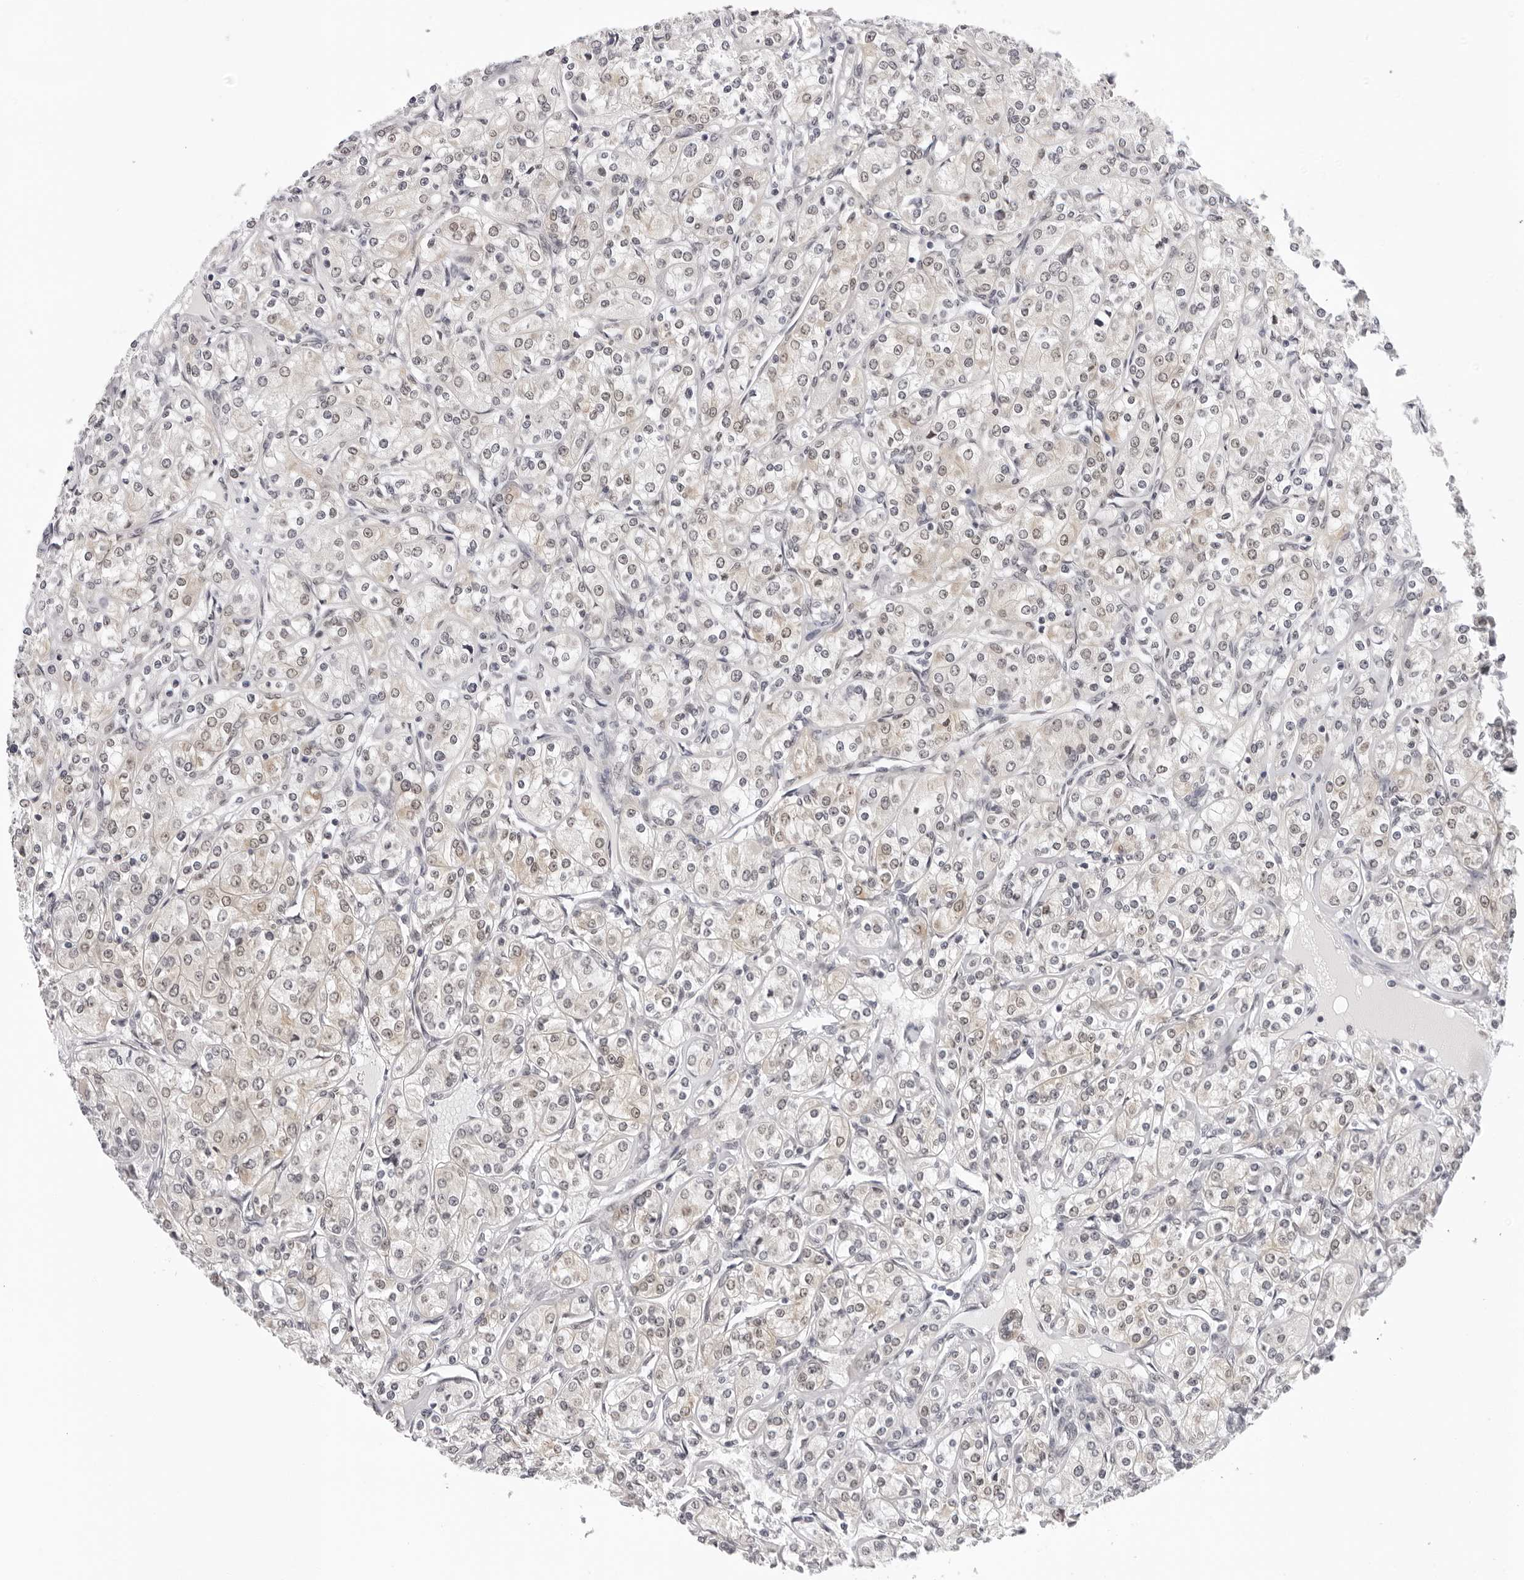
{"staining": {"intensity": "weak", "quantity": "<25%", "location": "nuclear"}, "tissue": "renal cancer", "cell_type": "Tumor cells", "image_type": "cancer", "snomed": [{"axis": "morphology", "description": "Adenocarcinoma, NOS"}, {"axis": "topography", "description": "Kidney"}], "caption": "DAB (3,3'-diaminobenzidine) immunohistochemical staining of human renal cancer (adenocarcinoma) exhibits no significant positivity in tumor cells.", "gene": "WDR77", "patient": {"sex": "male", "age": 77}}